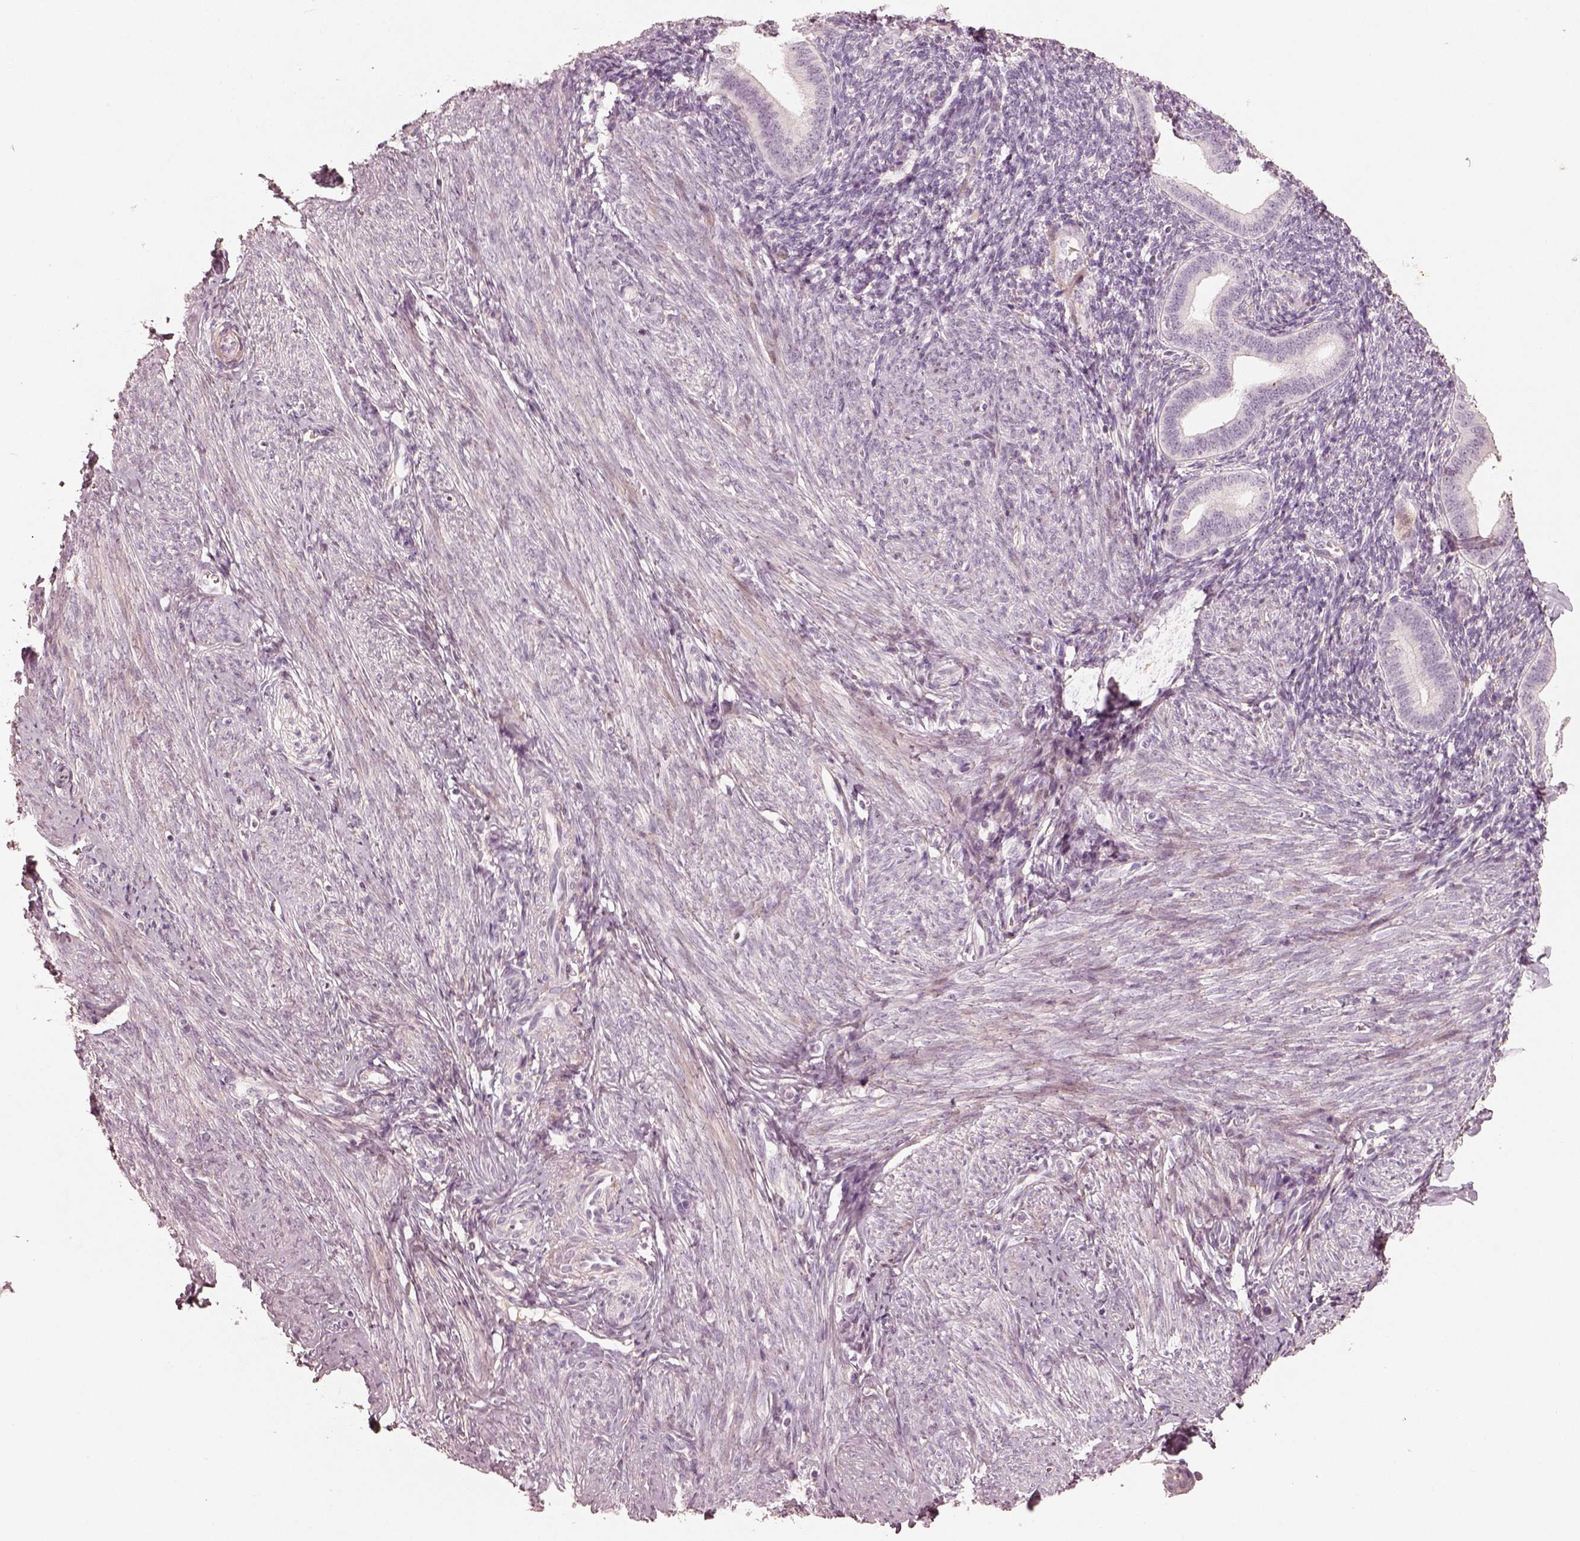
{"staining": {"intensity": "negative", "quantity": "none", "location": "none"}, "tissue": "endometrium", "cell_type": "Cells in endometrial stroma", "image_type": "normal", "snomed": [{"axis": "morphology", "description": "Normal tissue, NOS"}, {"axis": "topography", "description": "Endometrium"}], "caption": "The micrograph shows no staining of cells in endometrial stroma in benign endometrium.", "gene": "MADCAM1", "patient": {"sex": "female", "age": 40}}